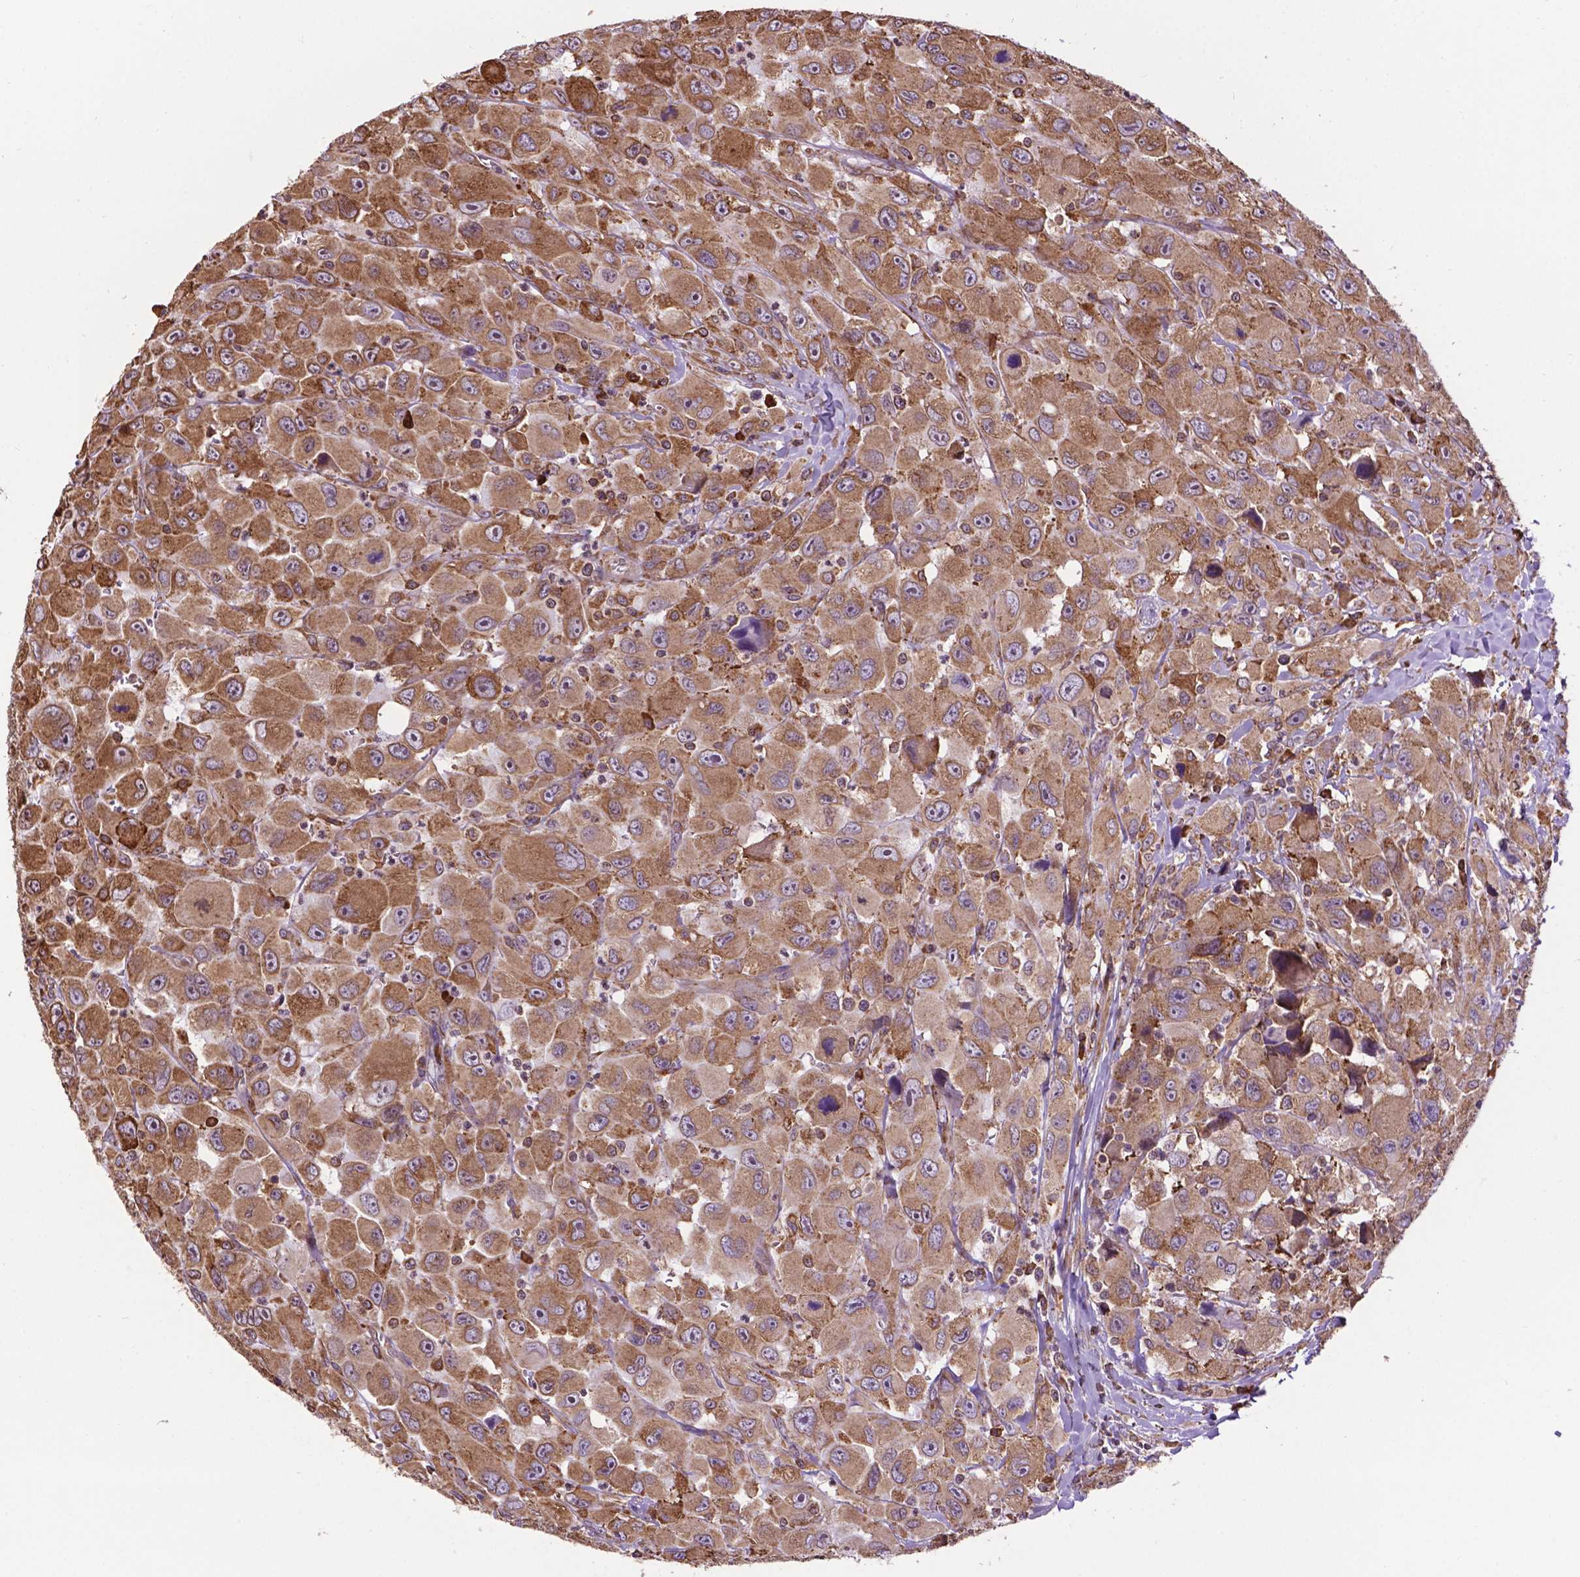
{"staining": {"intensity": "moderate", "quantity": ">75%", "location": "cytoplasmic/membranous,nuclear"}, "tissue": "head and neck cancer", "cell_type": "Tumor cells", "image_type": "cancer", "snomed": [{"axis": "morphology", "description": "Squamous cell carcinoma, NOS"}, {"axis": "morphology", "description": "Squamous cell carcinoma, metastatic, NOS"}, {"axis": "topography", "description": "Oral tissue"}, {"axis": "topography", "description": "Head-Neck"}], "caption": "Immunohistochemical staining of head and neck metastatic squamous cell carcinoma shows moderate cytoplasmic/membranous and nuclear protein expression in approximately >75% of tumor cells.", "gene": "GANAB", "patient": {"sex": "female", "age": 85}}